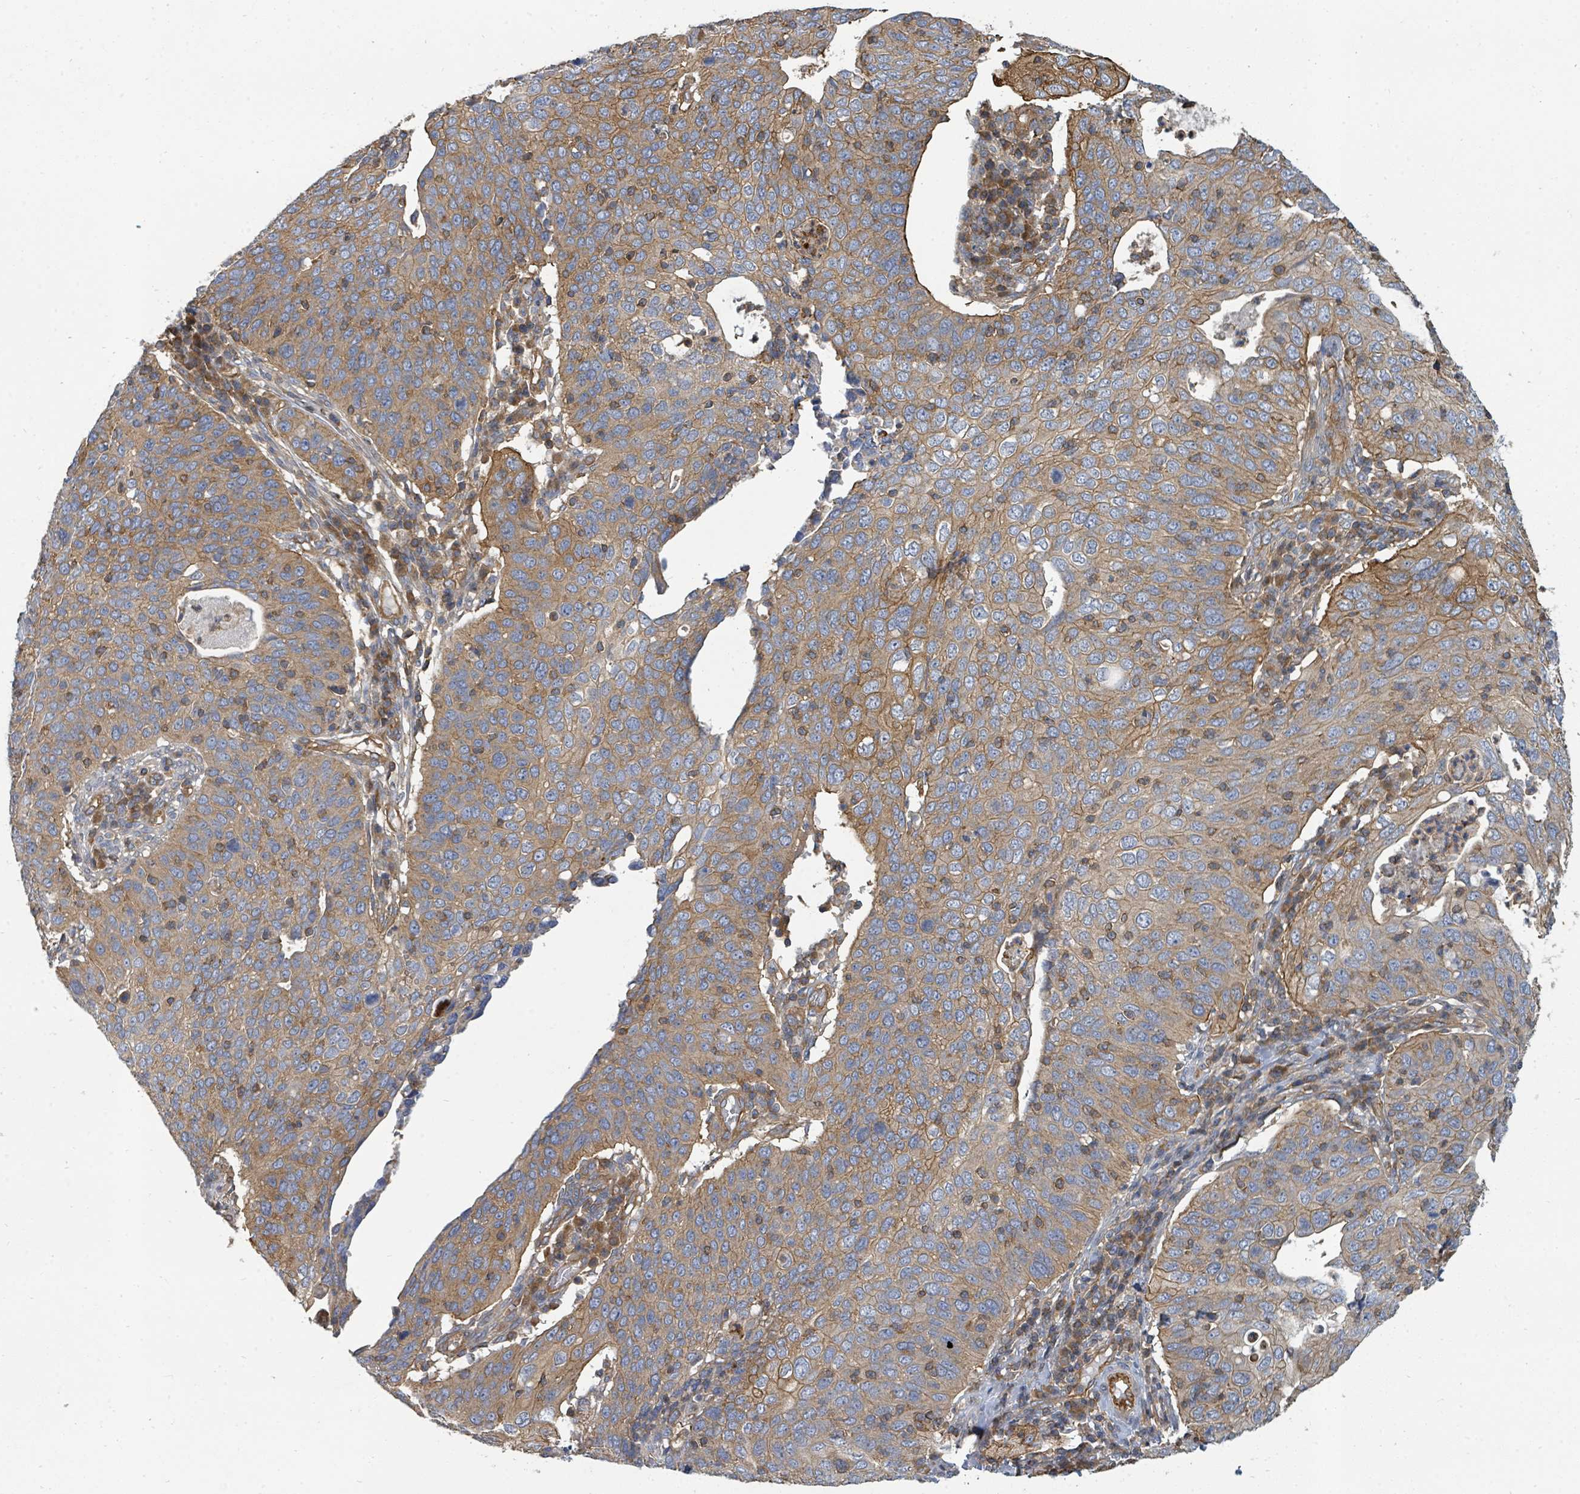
{"staining": {"intensity": "weak", "quantity": ">75%", "location": "cytoplasmic/membranous"}, "tissue": "cervical cancer", "cell_type": "Tumor cells", "image_type": "cancer", "snomed": [{"axis": "morphology", "description": "Squamous cell carcinoma, NOS"}, {"axis": "topography", "description": "Cervix"}], "caption": "Immunohistochemical staining of human cervical cancer demonstrates low levels of weak cytoplasmic/membranous expression in about >75% of tumor cells.", "gene": "BOLA2B", "patient": {"sex": "female", "age": 36}}